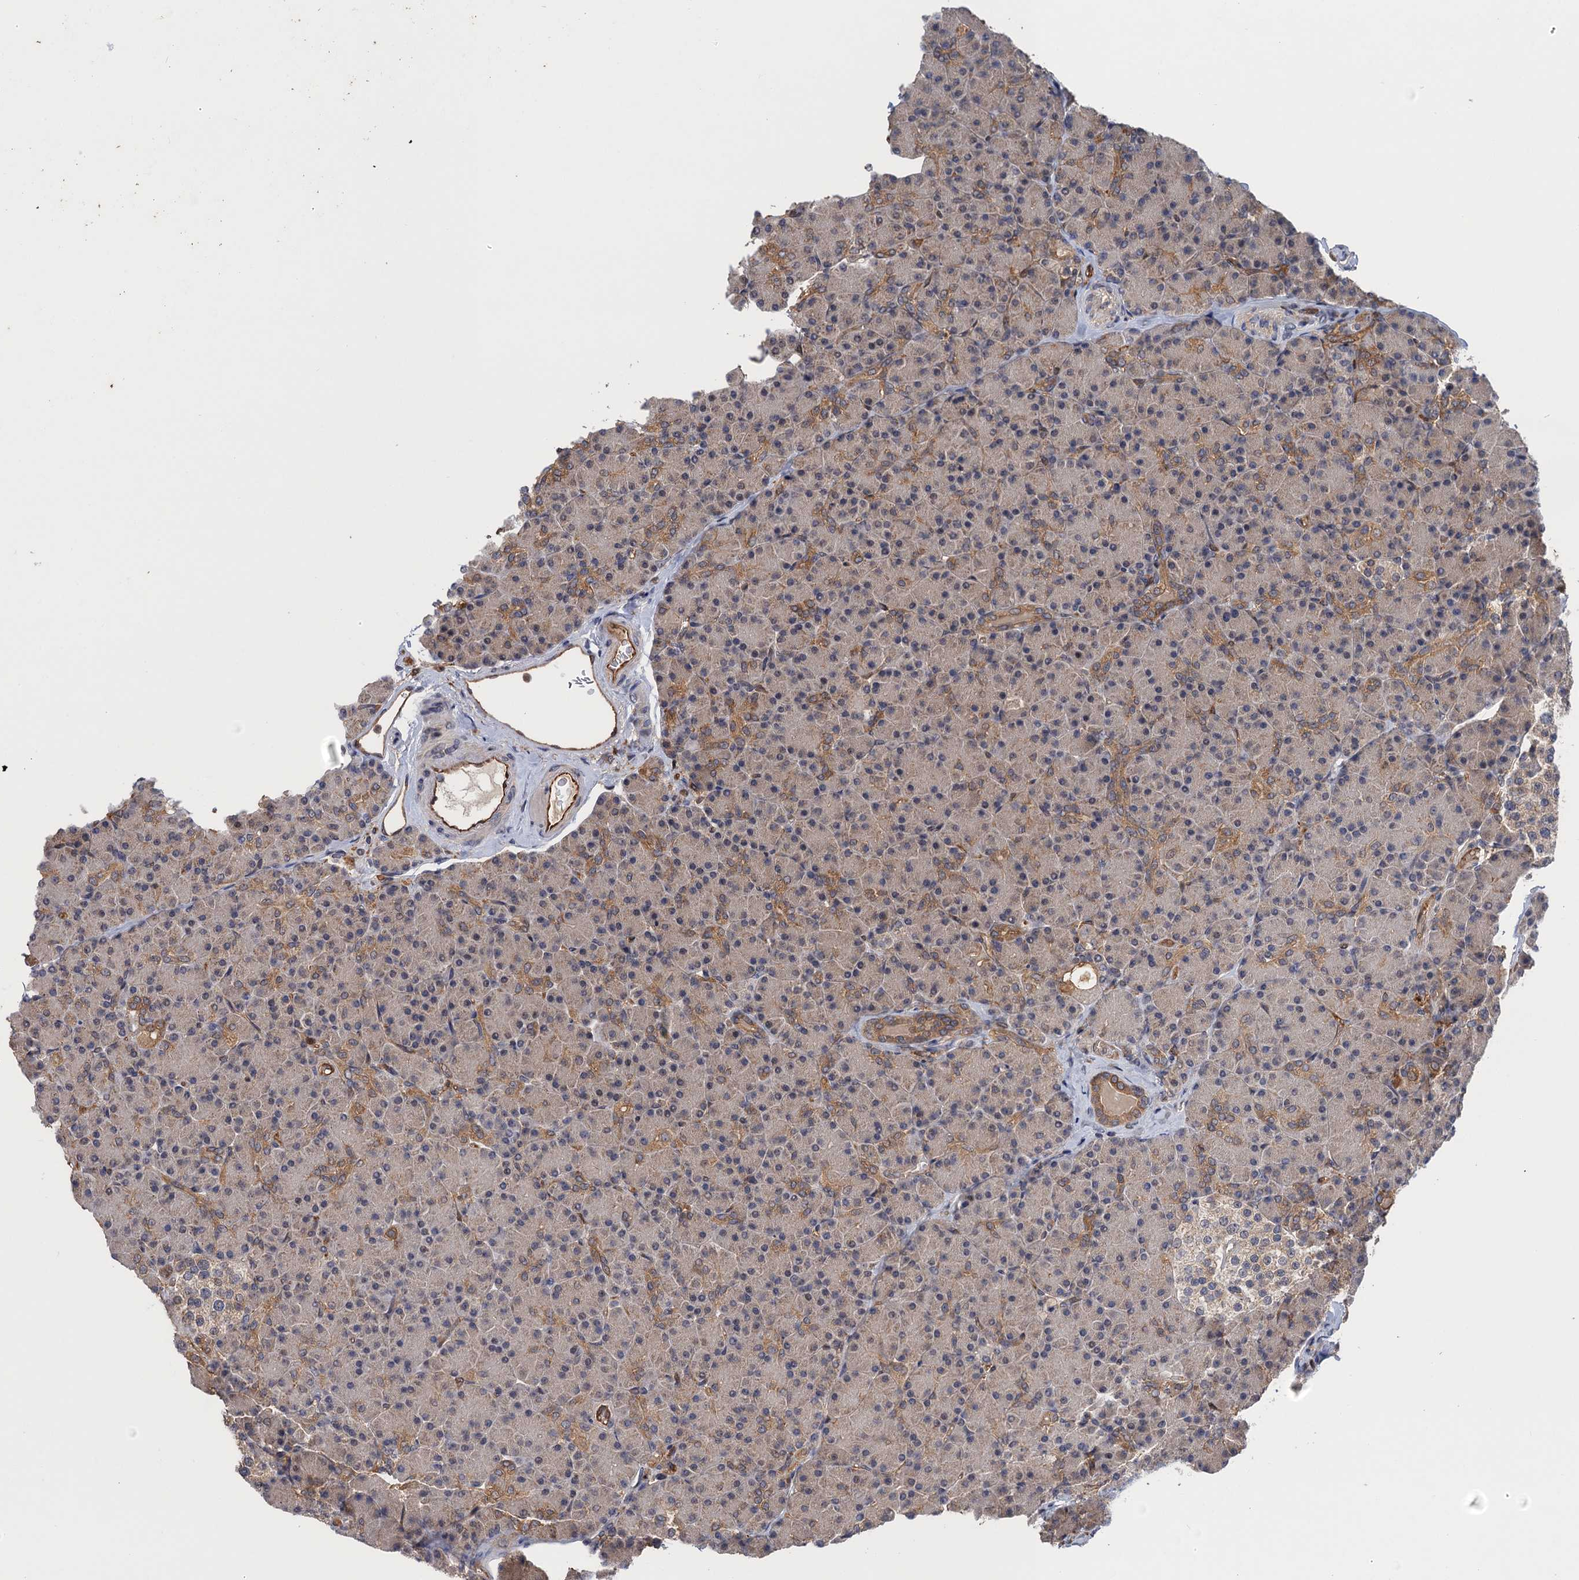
{"staining": {"intensity": "moderate", "quantity": "<25%", "location": "cytoplasmic/membranous"}, "tissue": "pancreas", "cell_type": "Exocrine glandular cells", "image_type": "normal", "snomed": [{"axis": "morphology", "description": "Normal tissue, NOS"}, {"axis": "topography", "description": "Pancreas"}], "caption": "Protein staining demonstrates moderate cytoplasmic/membranous staining in about <25% of exocrine glandular cells in benign pancreas. Using DAB (brown) and hematoxylin (blue) stains, captured at high magnification using brightfield microscopy.", "gene": "NEK8", "patient": {"sex": "female", "age": 43}}